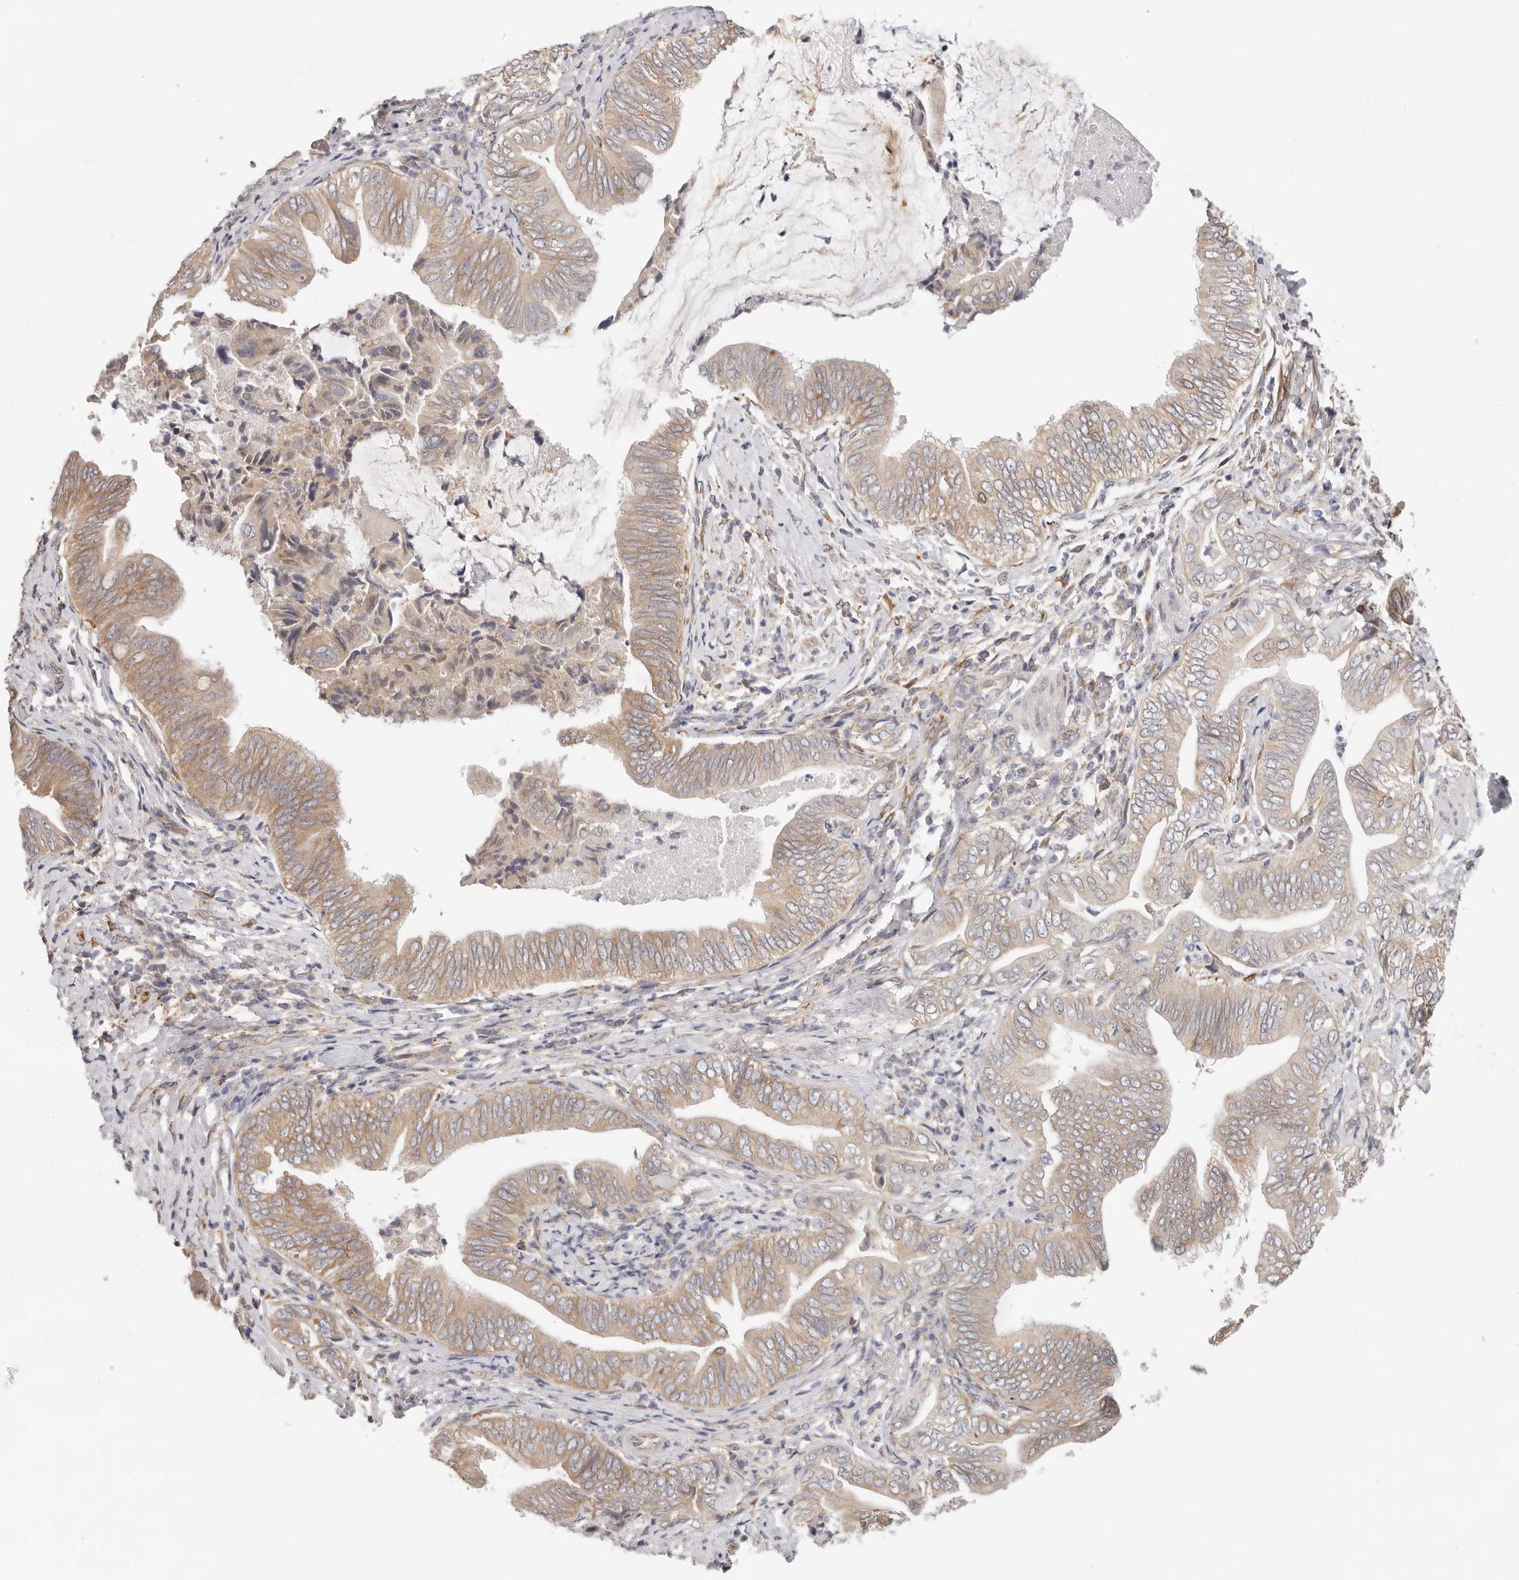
{"staining": {"intensity": "weak", "quantity": ">75%", "location": "cytoplasmic/membranous"}, "tissue": "pancreatic cancer", "cell_type": "Tumor cells", "image_type": "cancer", "snomed": [{"axis": "morphology", "description": "Adenocarcinoma, NOS"}, {"axis": "topography", "description": "Pancreas"}], "caption": "Human pancreatic cancer (adenocarcinoma) stained with a brown dye displays weak cytoplasmic/membranous positive staining in about >75% of tumor cells.", "gene": "AFDN", "patient": {"sex": "male", "age": 75}}